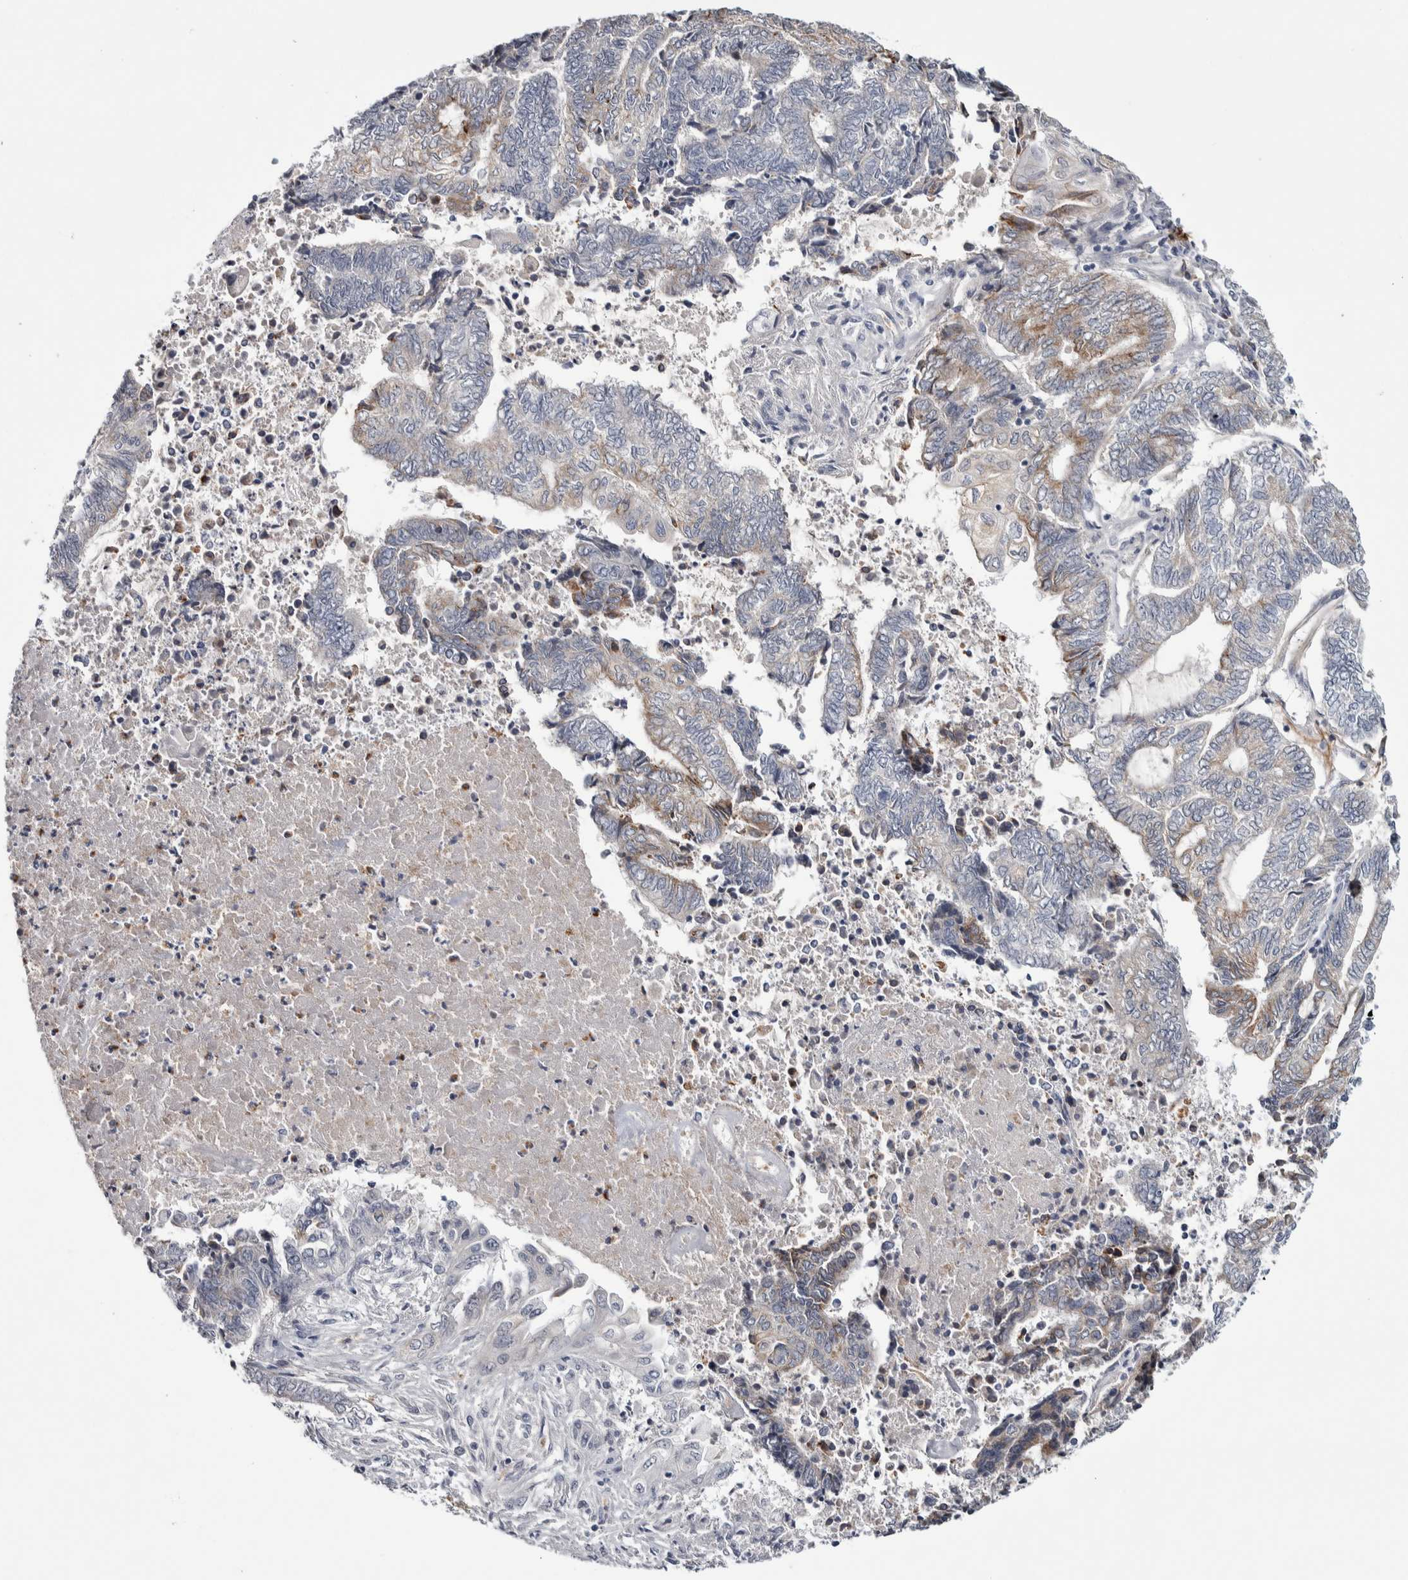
{"staining": {"intensity": "negative", "quantity": "none", "location": "none"}, "tissue": "endometrial cancer", "cell_type": "Tumor cells", "image_type": "cancer", "snomed": [{"axis": "morphology", "description": "Adenocarcinoma, NOS"}, {"axis": "topography", "description": "Uterus"}, {"axis": "topography", "description": "Endometrium"}], "caption": "IHC micrograph of neoplastic tissue: human endometrial adenocarcinoma stained with DAB (3,3'-diaminobenzidine) demonstrates no significant protein positivity in tumor cells.", "gene": "ASPN", "patient": {"sex": "female", "age": 70}}